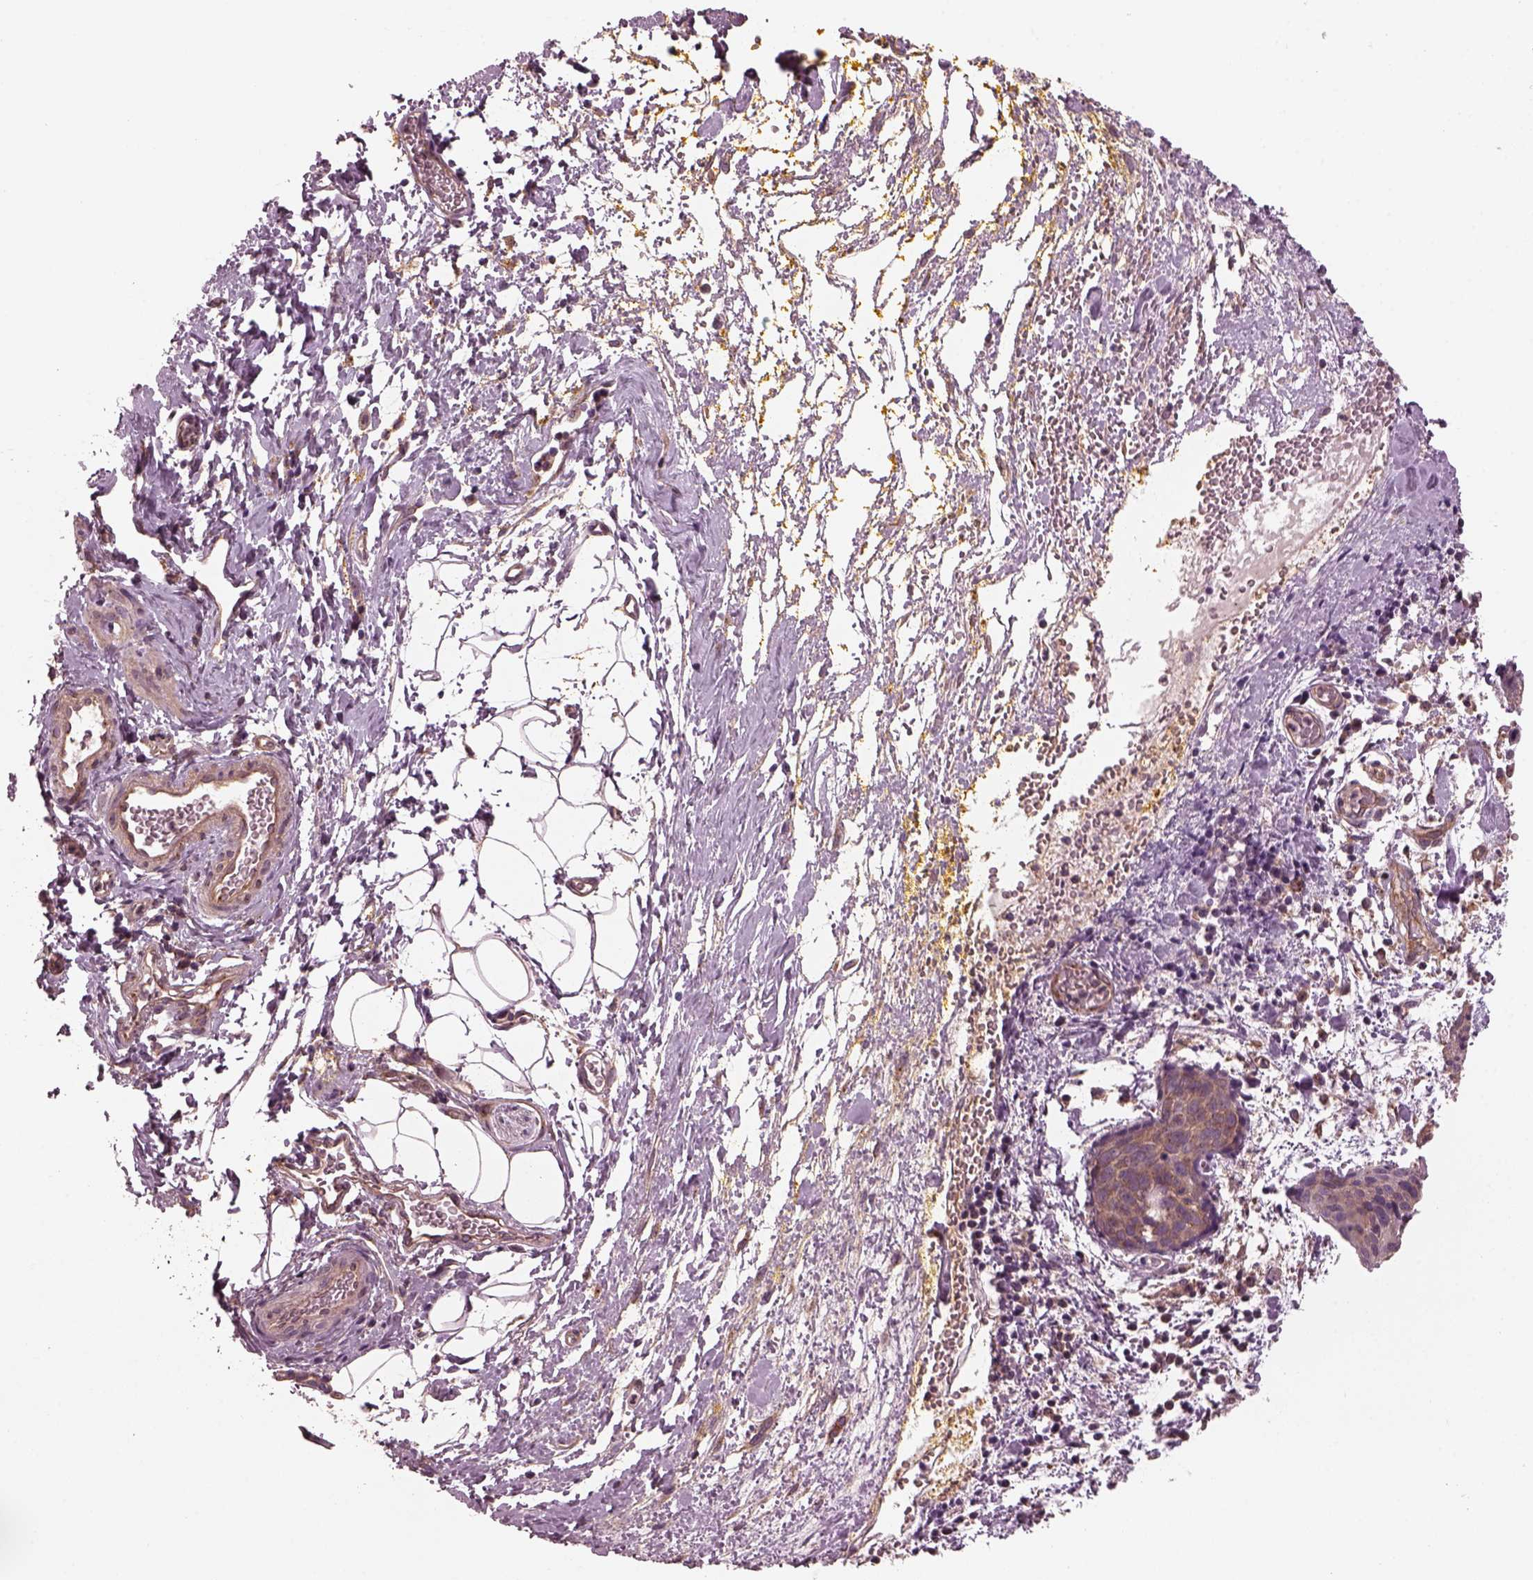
{"staining": {"intensity": "moderate", "quantity": ">75%", "location": "cytoplasmic/membranous"}, "tissue": "cervical cancer", "cell_type": "Tumor cells", "image_type": "cancer", "snomed": [{"axis": "morphology", "description": "Squamous cell carcinoma, NOS"}, {"axis": "topography", "description": "Cervix"}], "caption": "Human squamous cell carcinoma (cervical) stained with a brown dye reveals moderate cytoplasmic/membranous positive positivity in approximately >75% of tumor cells.", "gene": "TUBG1", "patient": {"sex": "female", "age": 39}}